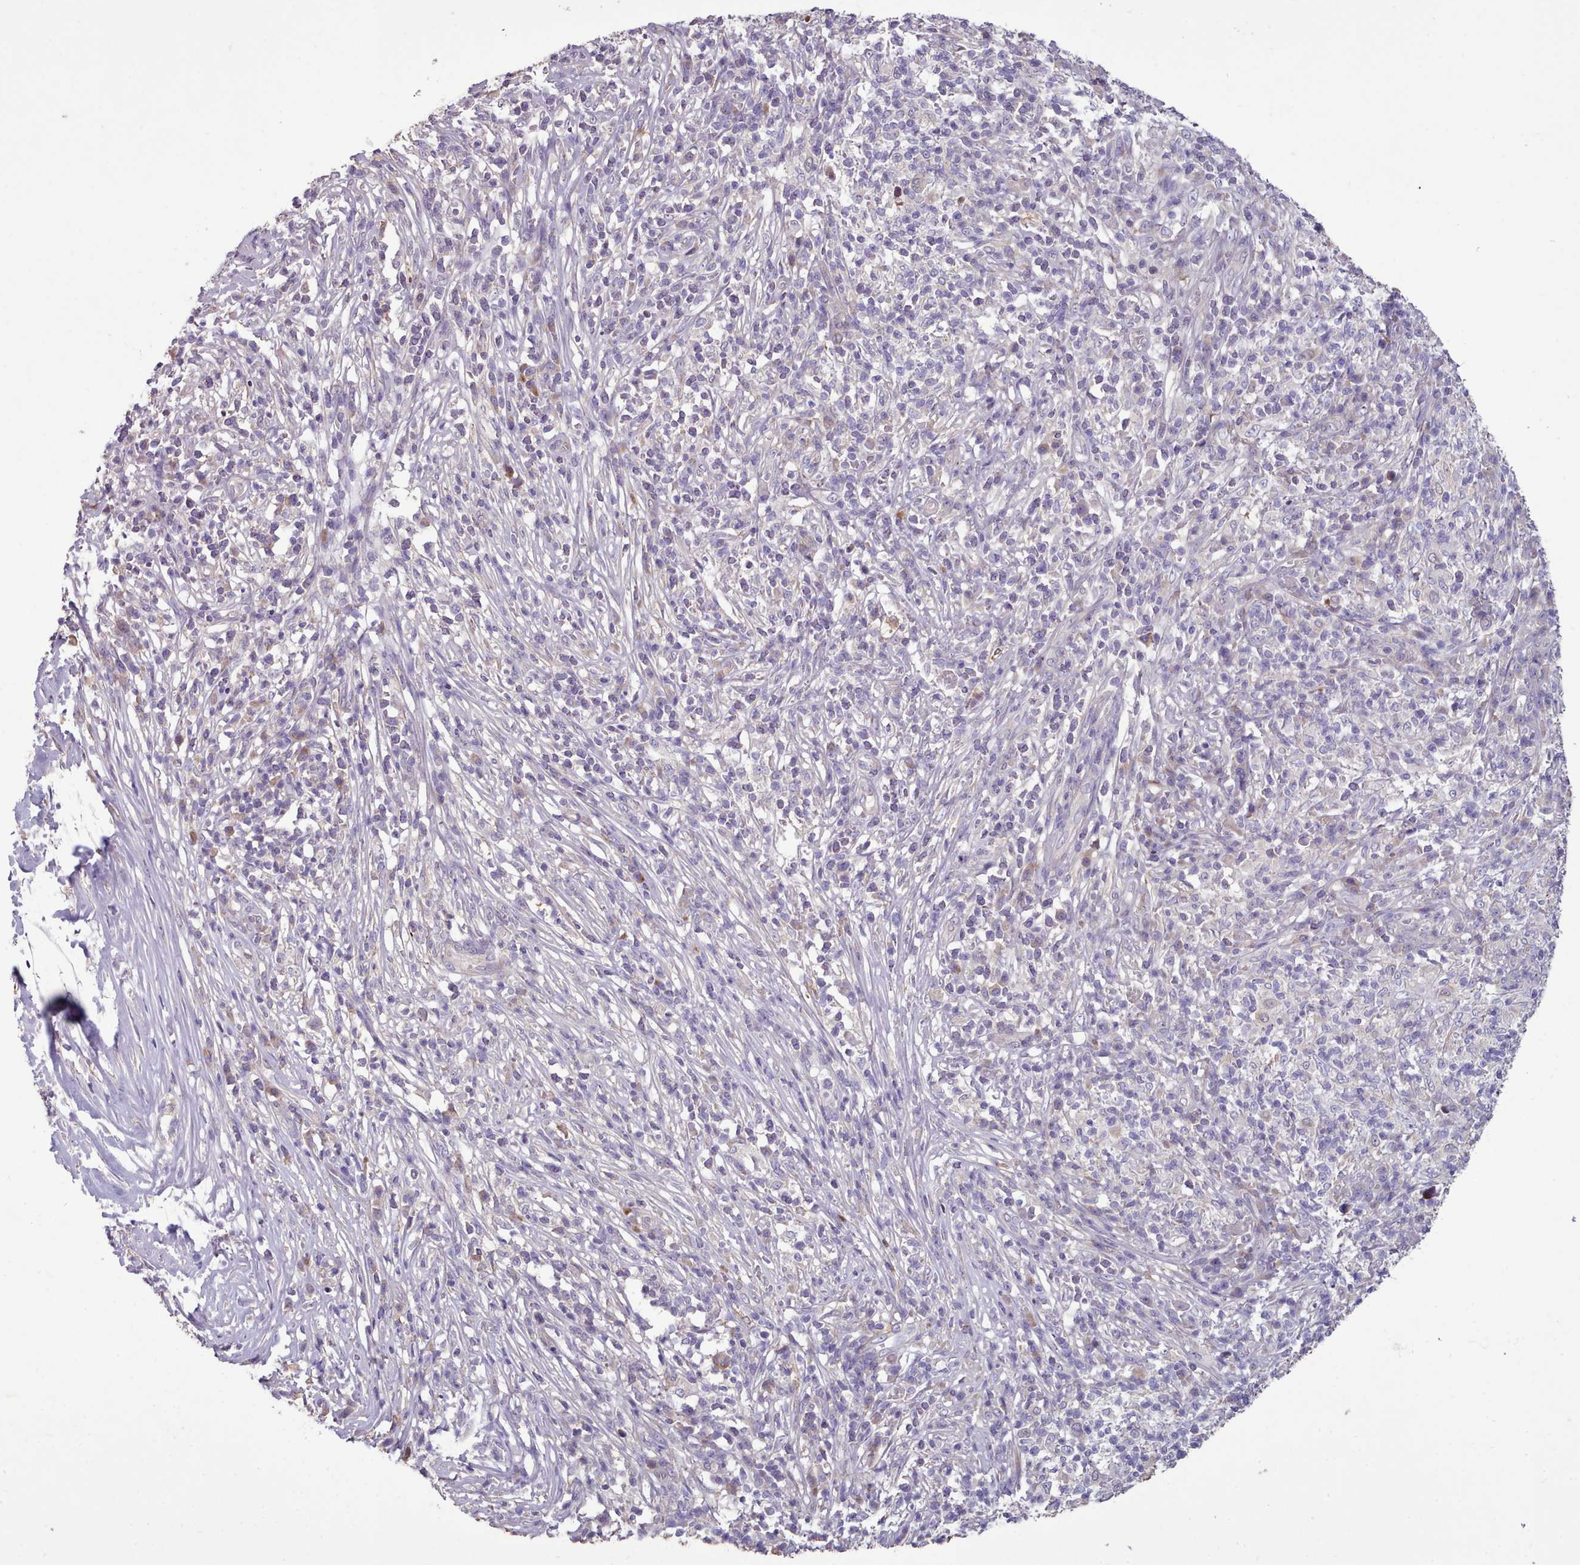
{"staining": {"intensity": "negative", "quantity": "none", "location": "none"}, "tissue": "melanoma", "cell_type": "Tumor cells", "image_type": "cancer", "snomed": [{"axis": "morphology", "description": "Malignant melanoma, NOS"}, {"axis": "topography", "description": "Skin"}], "caption": "IHC histopathology image of neoplastic tissue: human malignant melanoma stained with DAB reveals no significant protein expression in tumor cells.", "gene": "DPF1", "patient": {"sex": "male", "age": 66}}